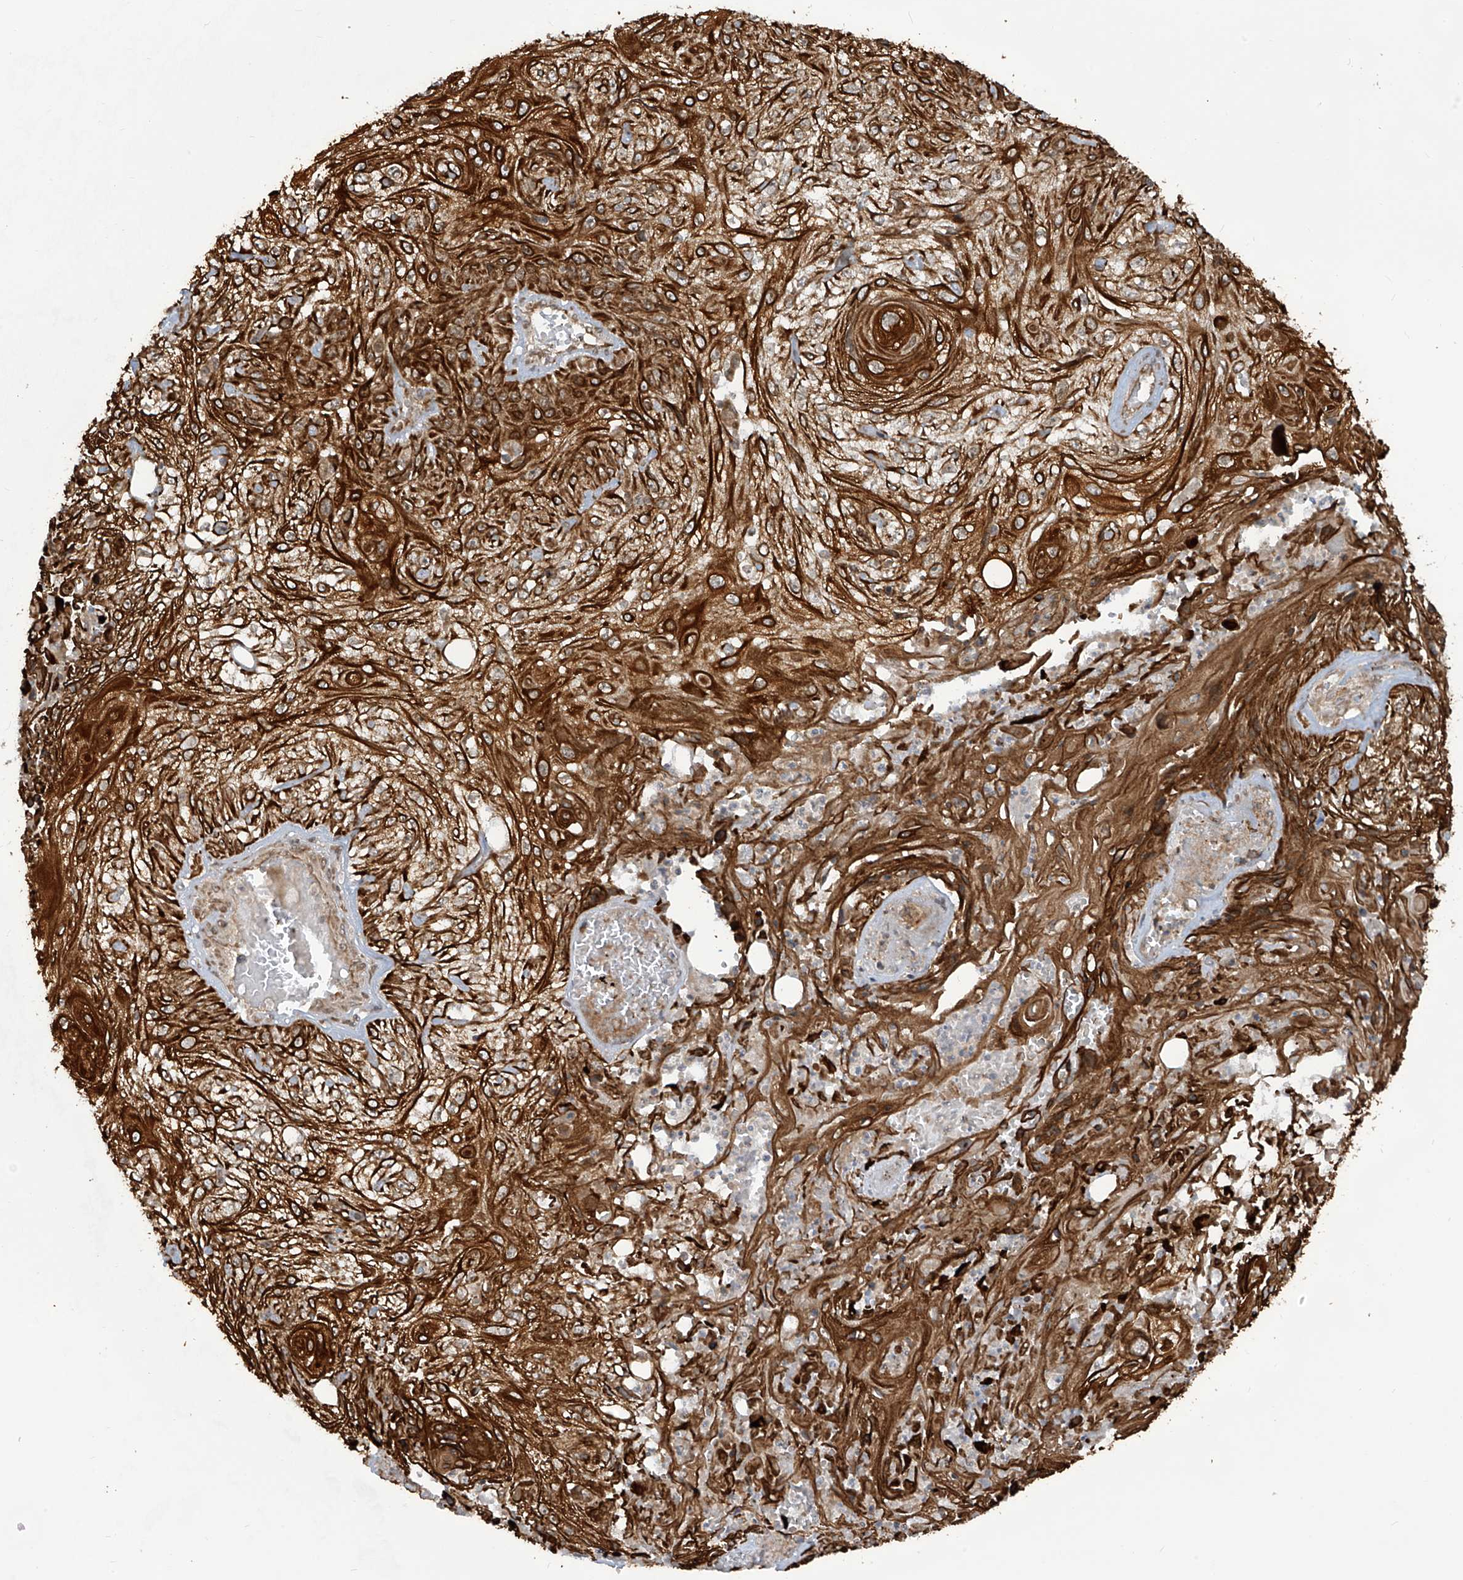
{"staining": {"intensity": "strong", "quantity": ">75%", "location": "cytoplasmic/membranous"}, "tissue": "skin cancer", "cell_type": "Tumor cells", "image_type": "cancer", "snomed": [{"axis": "morphology", "description": "Squamous cell carcinoma, NOS"}, {"axis": "morphology", "description": "Squamous cell carcinoma, metastatic, NOS"}, {"axis": "topography", "description": "Skin"}, {"axis": "topography", "description": "Lymph node"}], "caption": "Immunohistochemistry (IHC) histopathology image of human squamous cell carcinoma (skin) stained for a protein (brown), which shows high levels of strong cytoplasmic/membranous staining in approximately >75% of tumor cells.", "gene": "TRIM67", "patient": {"sex": "male", "age": 75}}